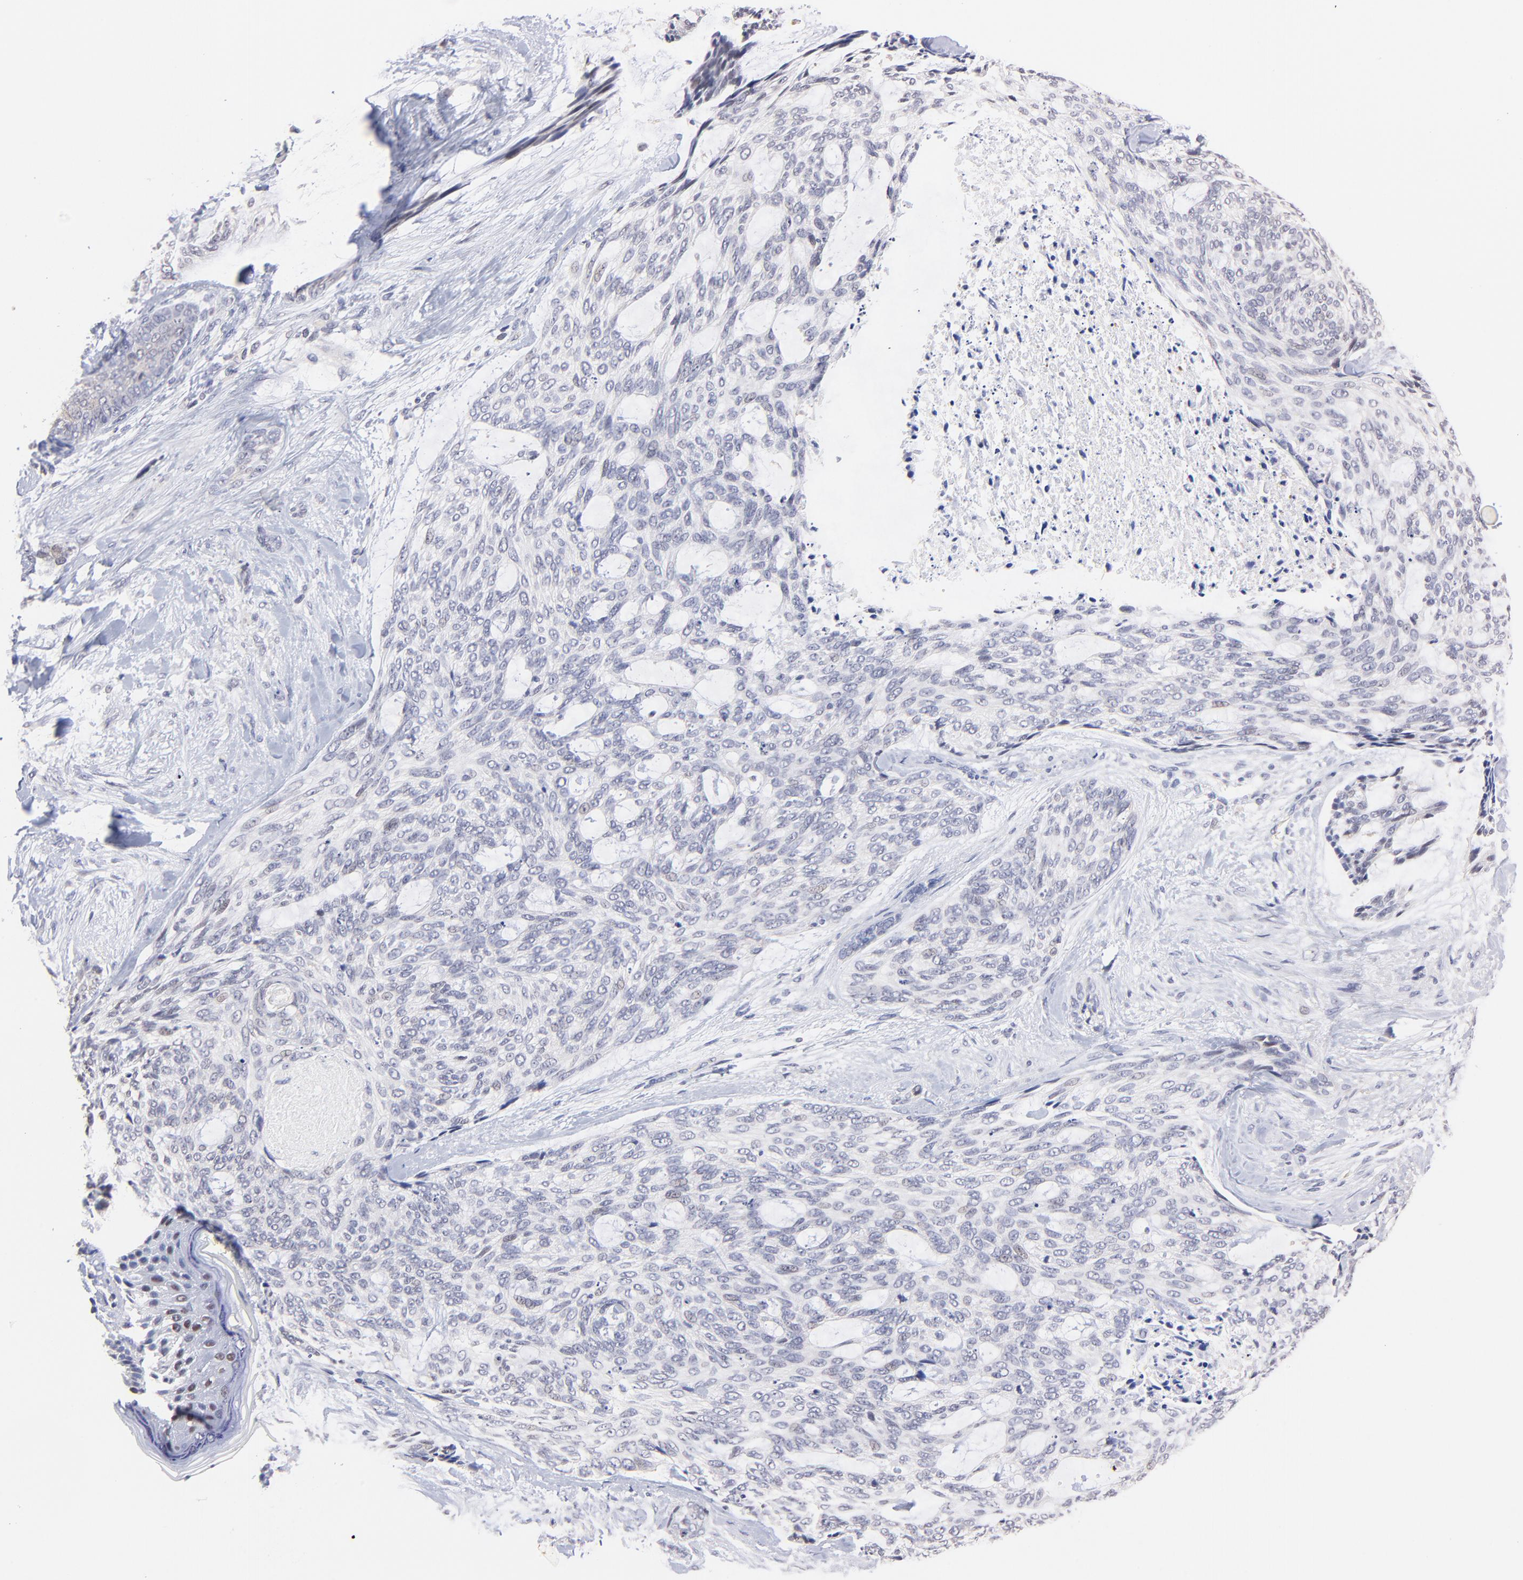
{"staining": {"intensity": "negative", "quantity": "none", "location": "none"}, "tissue": "skin cancer", "cell_type": "Tumor cells", "image_type": "cancer", "snomed": [{"axis": "morphology", "description": "Normal tissue, NOS"}, {"axis": "morphology", "description": "Basal cell carcinoma"}, {"axis": "topography", "description": "Skin"}], "caption": "DAB (3,3'-diaminobenzidine) immunohistochemical staining of human basal cell carcinoma (skin) exhibits no significant staining in tumor cells. Nuclei are stained in blue.", "gene": "ZNF155", "patient": {"sex": "female", "age": 71}}